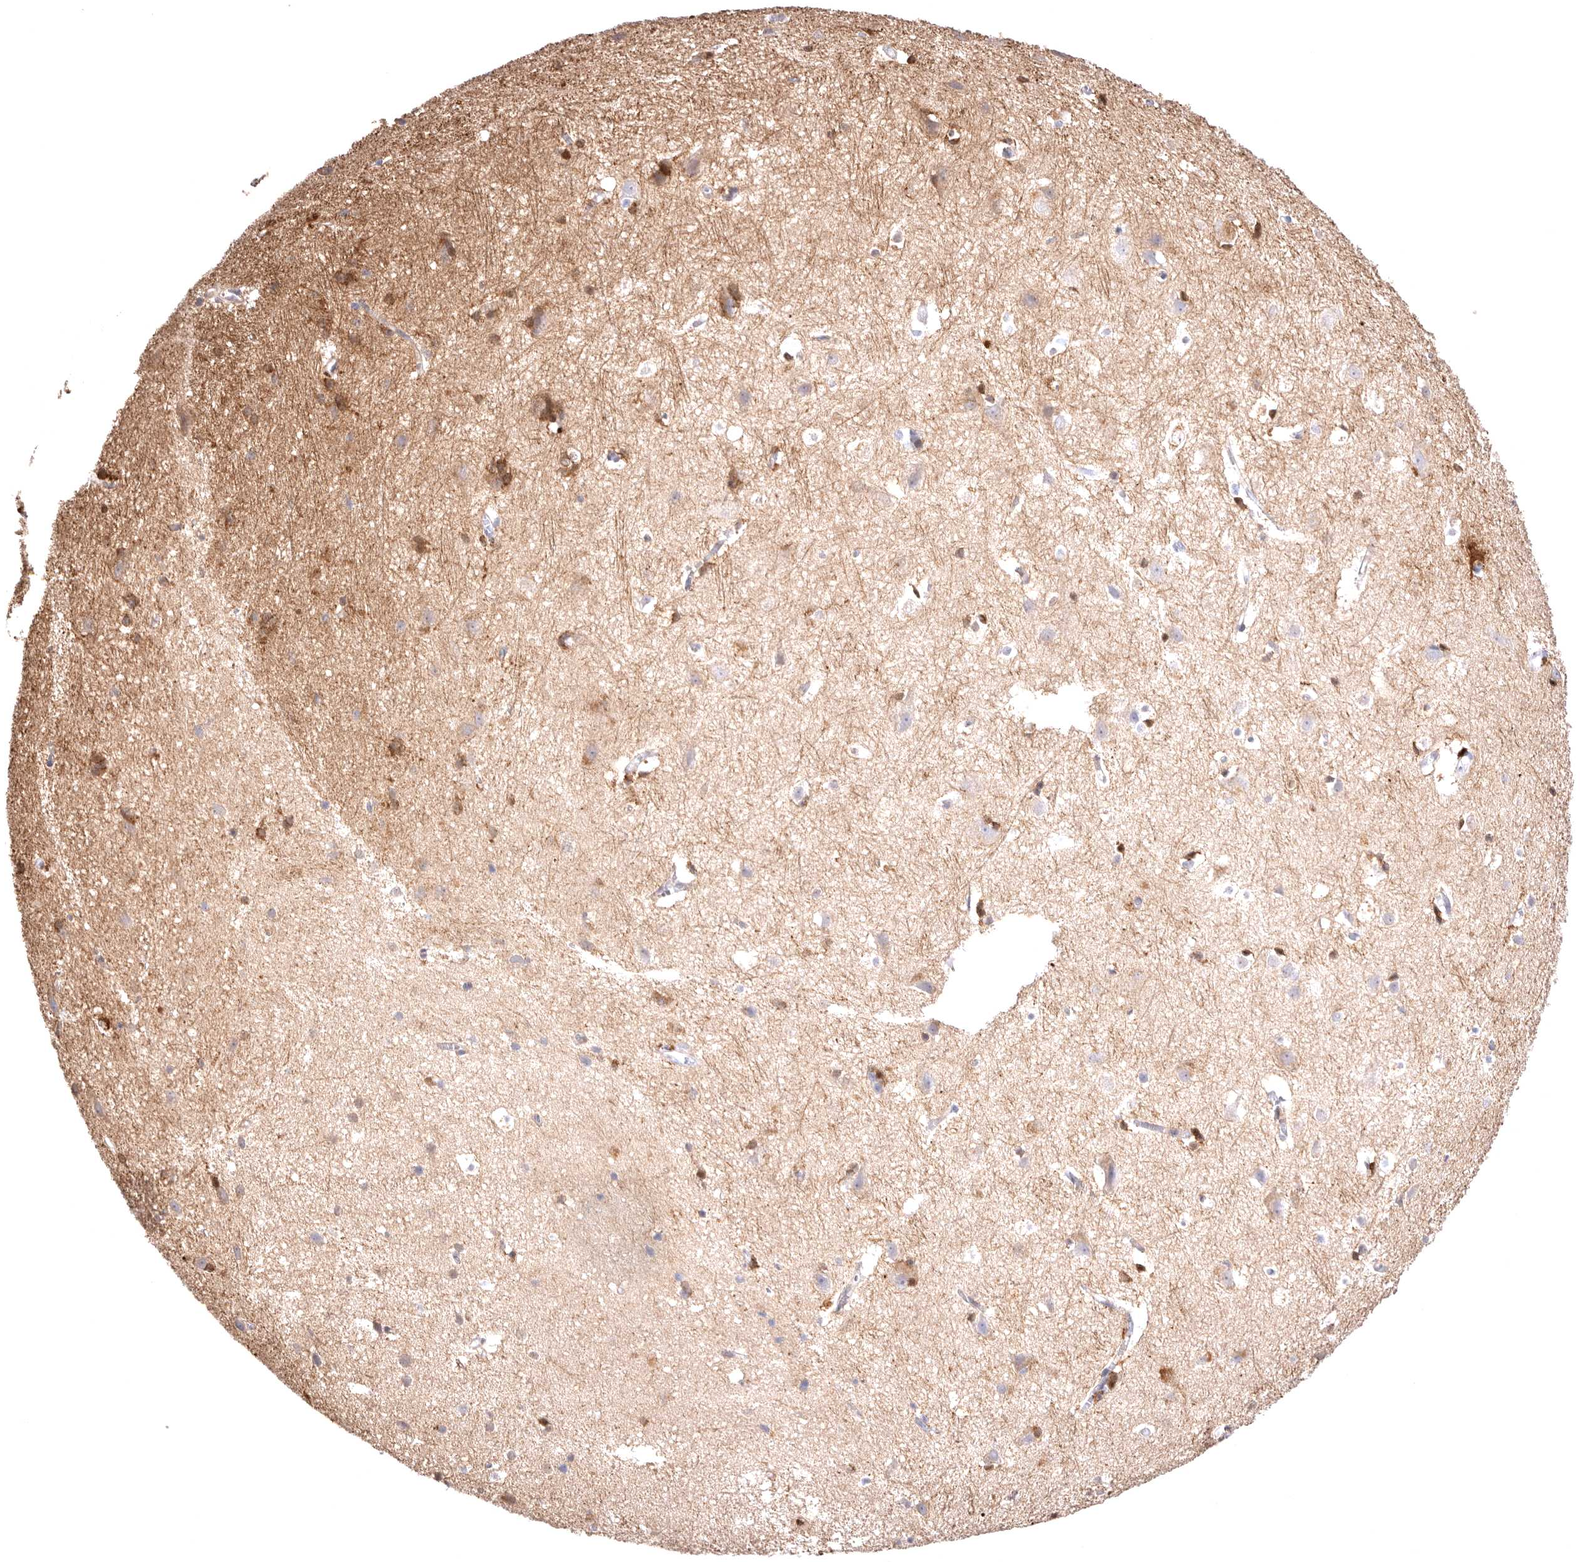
{"staining": {"intensity": "negative", "quantity": "none", "location": "none"}, "tissue": "cerebral cortex", "cell_type": "Endothelial cells", "image_type": "normal", "snomed": [{"axis": "morphology", "description": "Normal tissue, NOS"}, {"axis": "topography", "description": "Cerebral cortex"}], "caption": "This is a image of immunohistochemistry staining of normal cerebral cortex, which shows no positivity in endothelial cells.", "gene": "VPS45", "patient": {"sex": "male", "age": 54}}